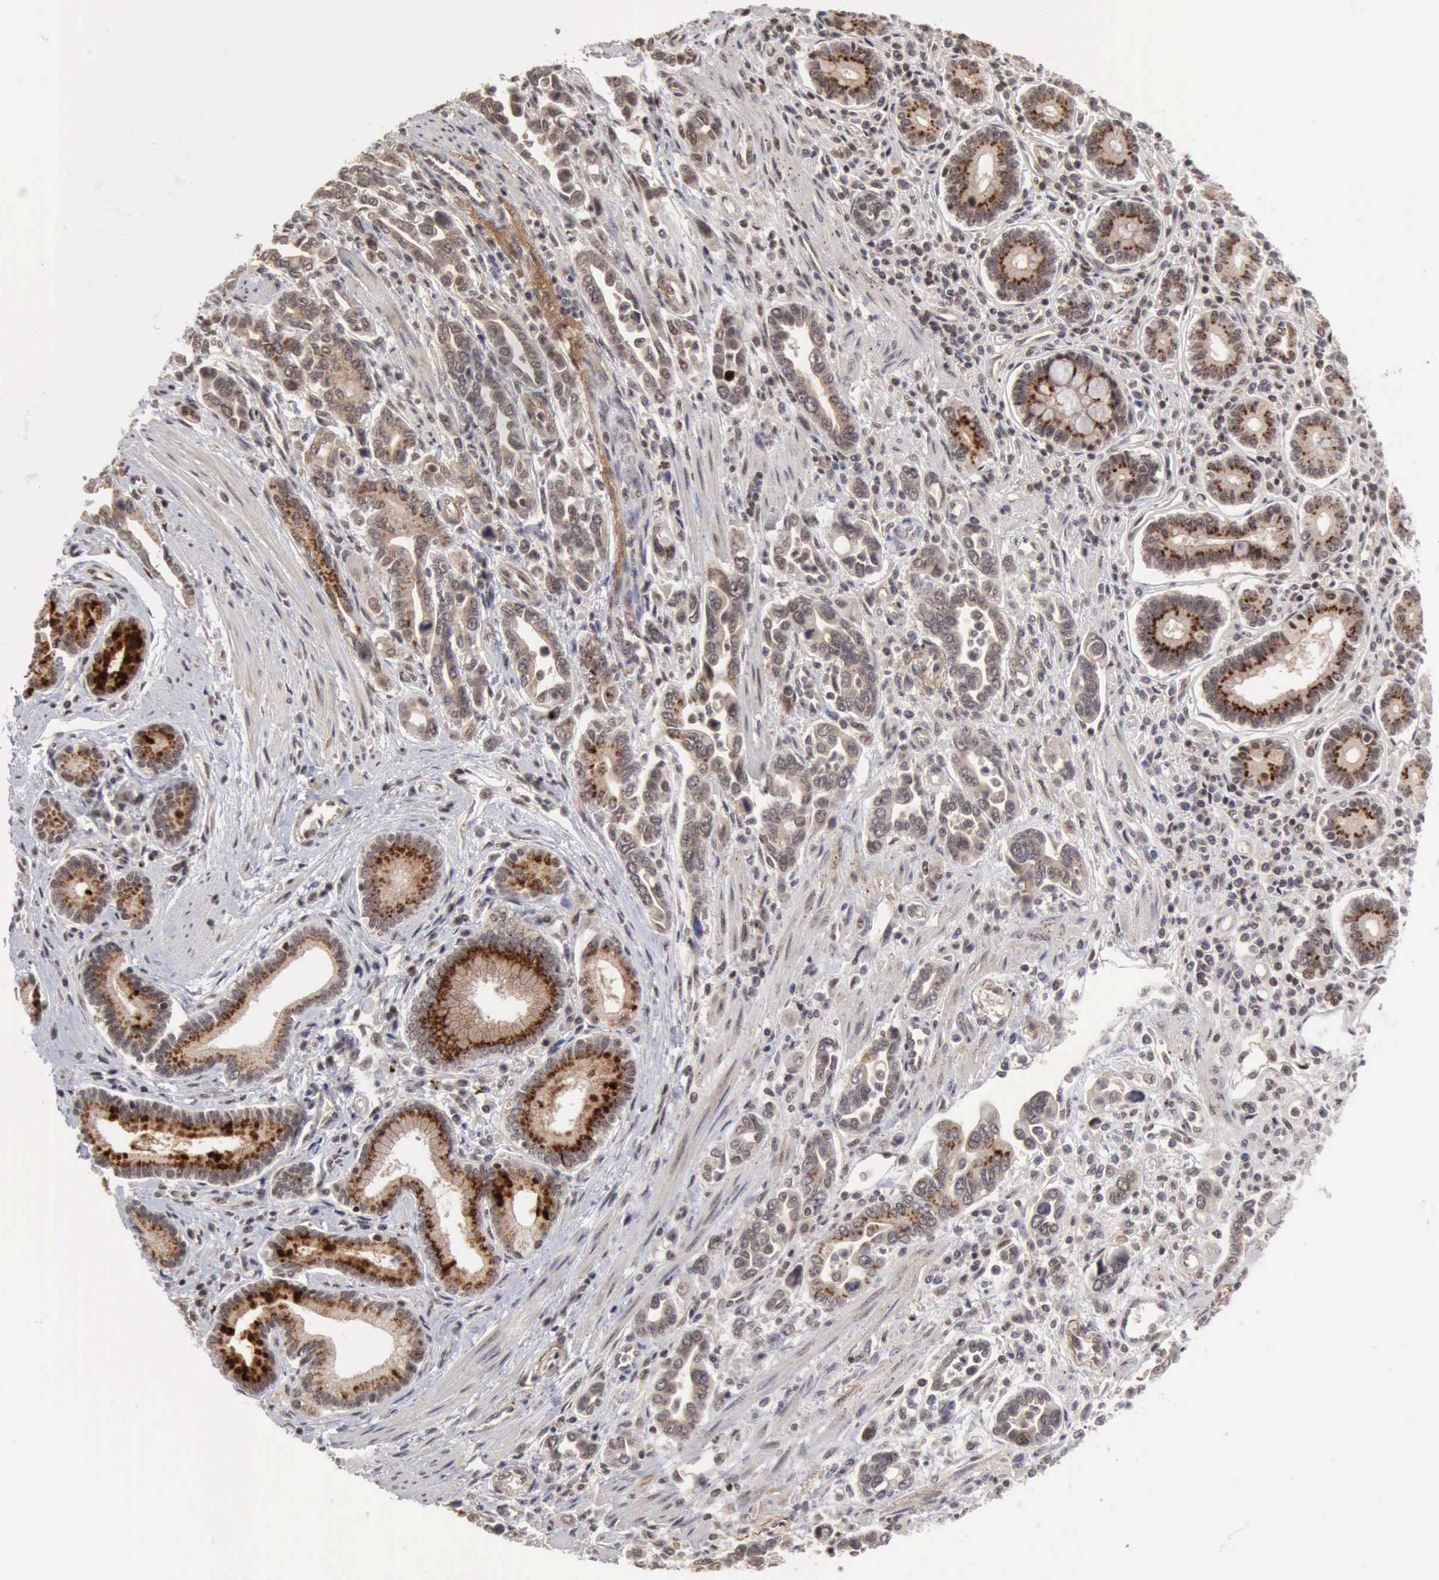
{"staining": {"intensity": "moderate", "quantity": "25%-75%", "location": "cytoplasmic/membranous"}, "tissue": "pancreatic cancer", "cell_type": "Tumor cells", "image_type": "cancer", "snomed": [{"axis": "morphology", "description": "Adenocarcinoma, NOS"}, {"axis": "topography", "description": "Pancreas"}], "caption": "A high-resolution histopathology image shows IHC staining of pancreatic cancer, which exhibits moderate cytoplasmic/membranous expression in approximately 25%-75% of tumor cells. The staining is performed using DAB (3,3'-diaminobenzidine) brown chromogen to label protein expression. The nuclei are counter-stained blue using hematoxylin.", "gene": "CDKN2A", "patient": {"sex": "female", "age": 57}}